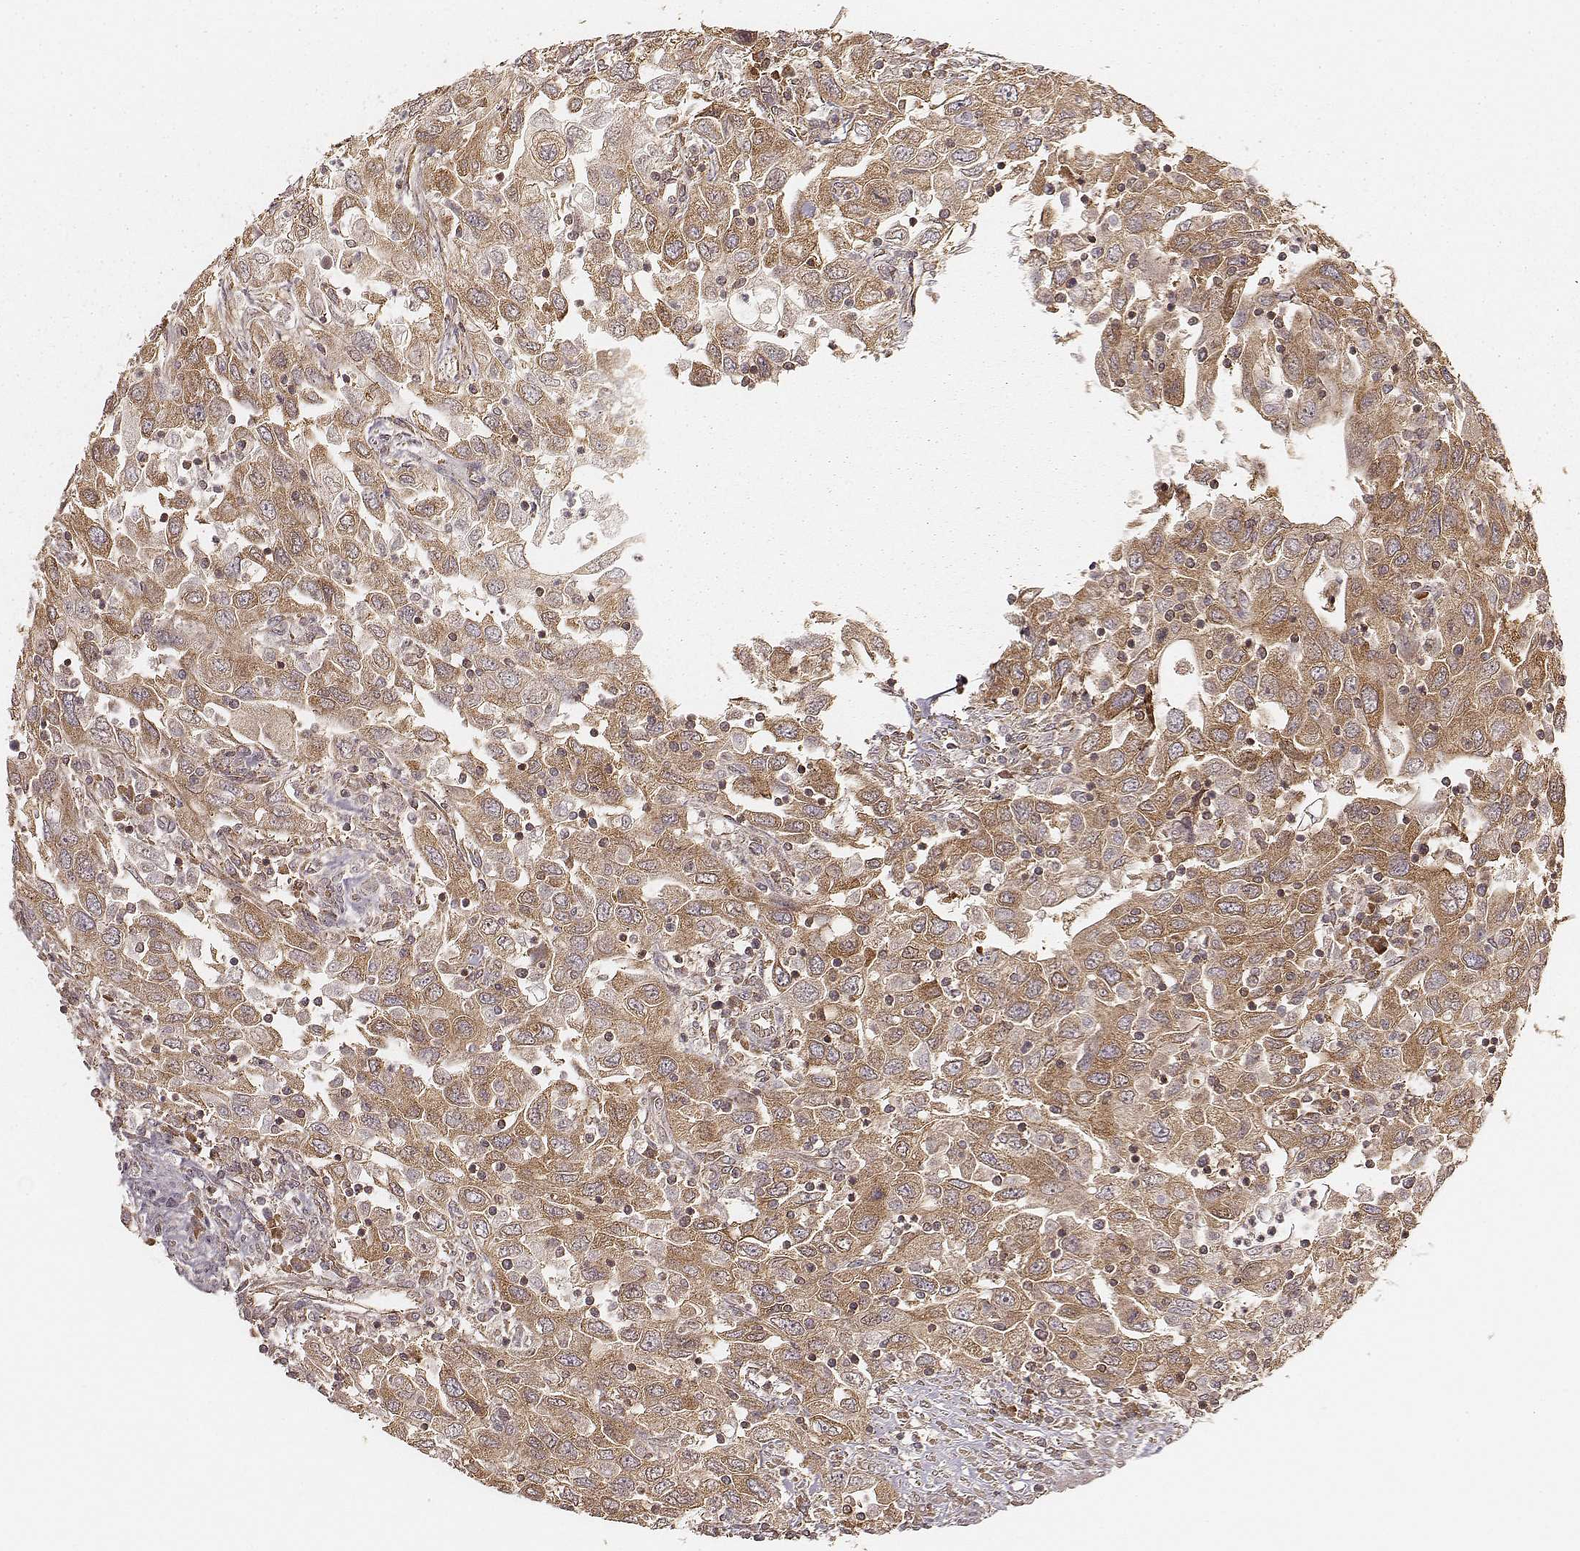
{"staining": {"intensity": "moderate", "quantity": ">75%", "location": "cytoplasmic/membranous"}, "tissue": "urothelial cancer", "cell_type": "Tumor cells", "image_type": "cancer", "snomed": [{"axis": "morphology", "description": "Urothelial carcinoma, High grade"}, {"axis": "topography", "description": "Urinary bladder"}], "caption": "Protein analysis of urothelial cancer tissue reveals moderate cytoplasmic/membranous positivity in about >75% of tumor cells. (IHC, brightfield microscopy, high magnification).", "gene": "CARS1", "patient": {"sex": "male", "age": 76}}